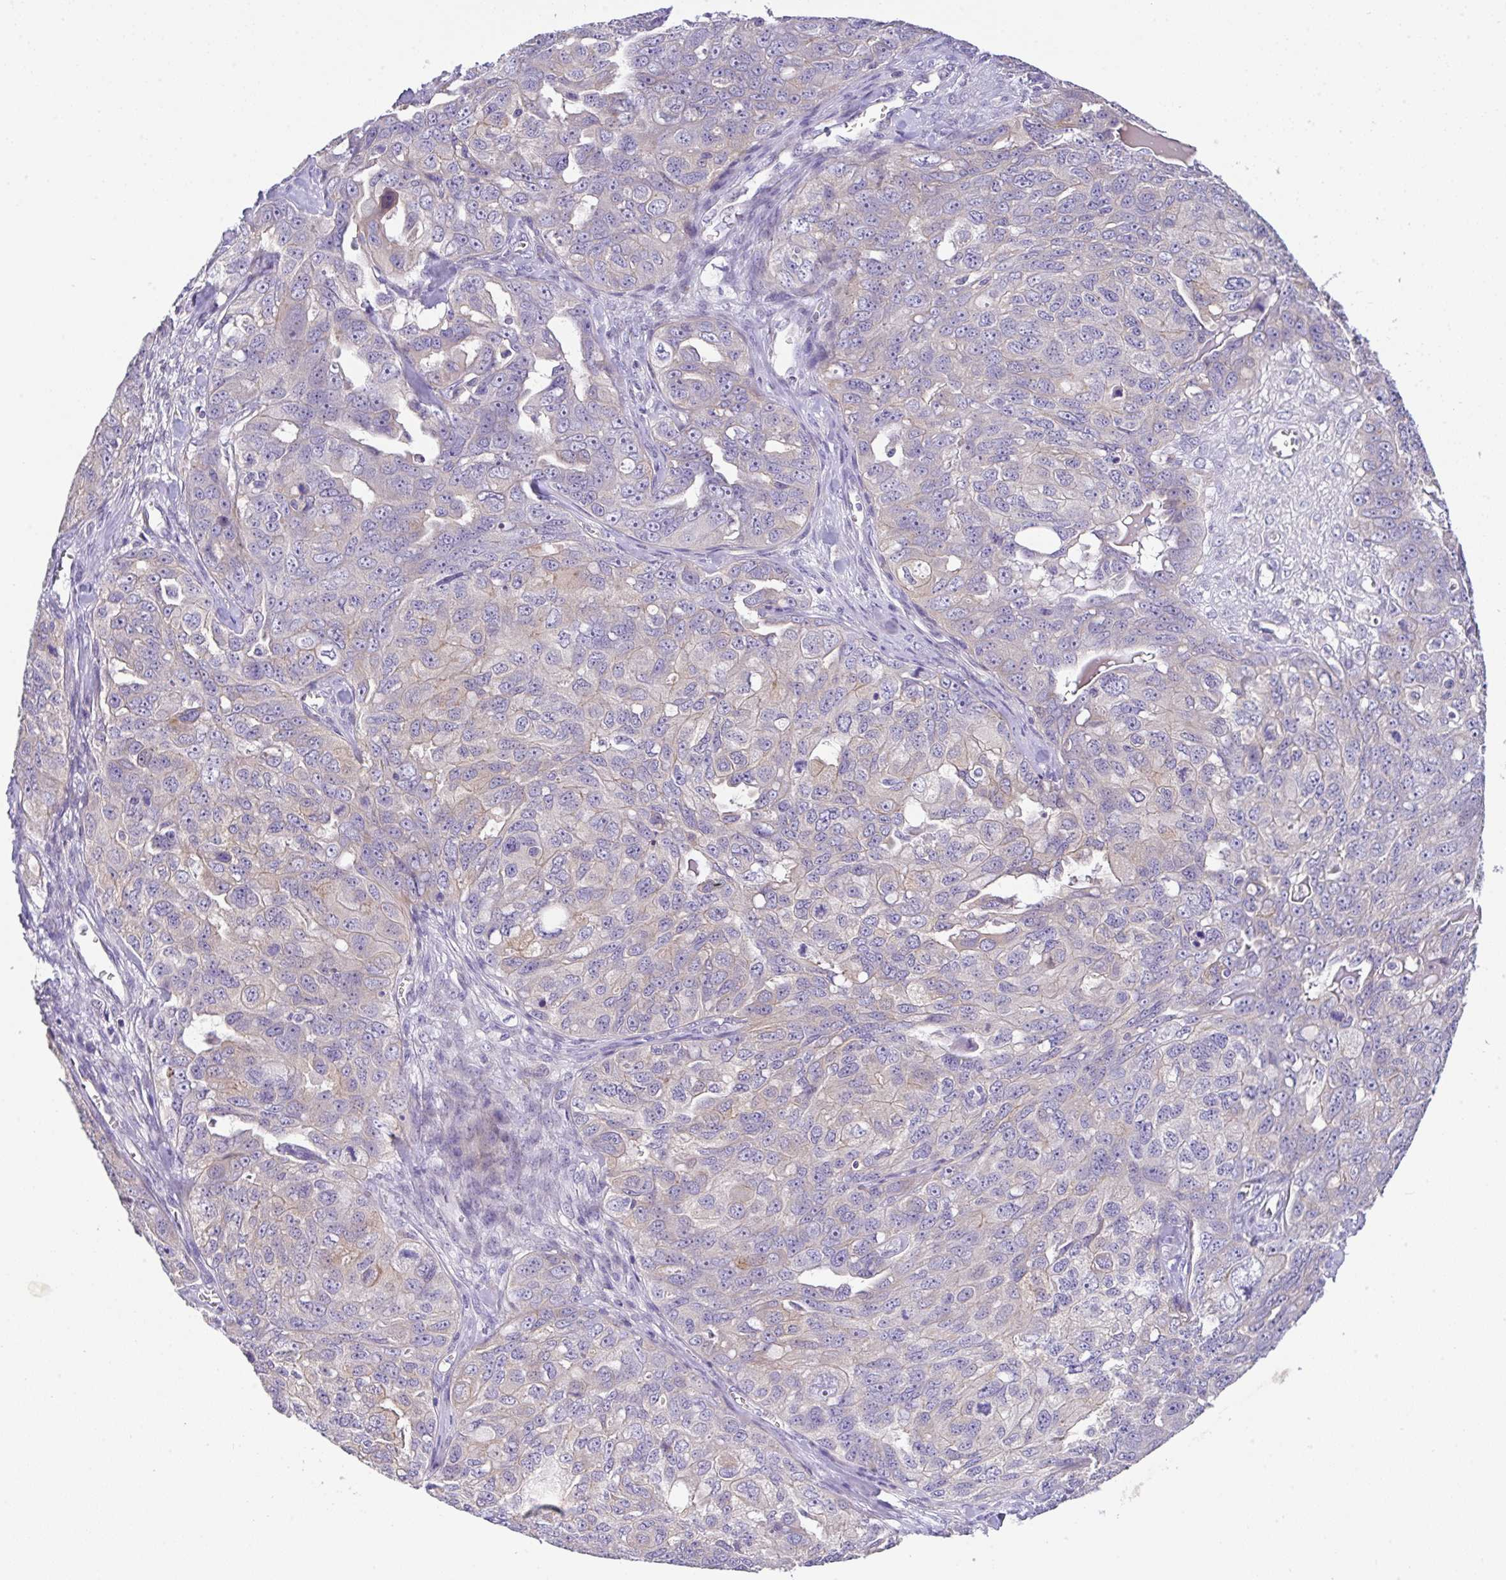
{"staining": {"intensity": "negative", "quantity": "none", "location": "none"}, "tissue": "ovarian cancer", "cell_type": "Tumor cells", "image_type": "cancer", "snomed": [{"axis": "morphology", "description": "Carcinoma, endometroid"}, {"axis": "topography", "description": "Ovary"}], "caption": "High magnification brightfield microscopy of endometroid carcinoma (ovarian) stained with DAB (3,3'-diaminobenzidine) (brown) and counterstained with hematoxylin (blue): tumor cells show no significant expression.", "gene": "EPN3", "patient": {"sex": "female", "age": 70}}